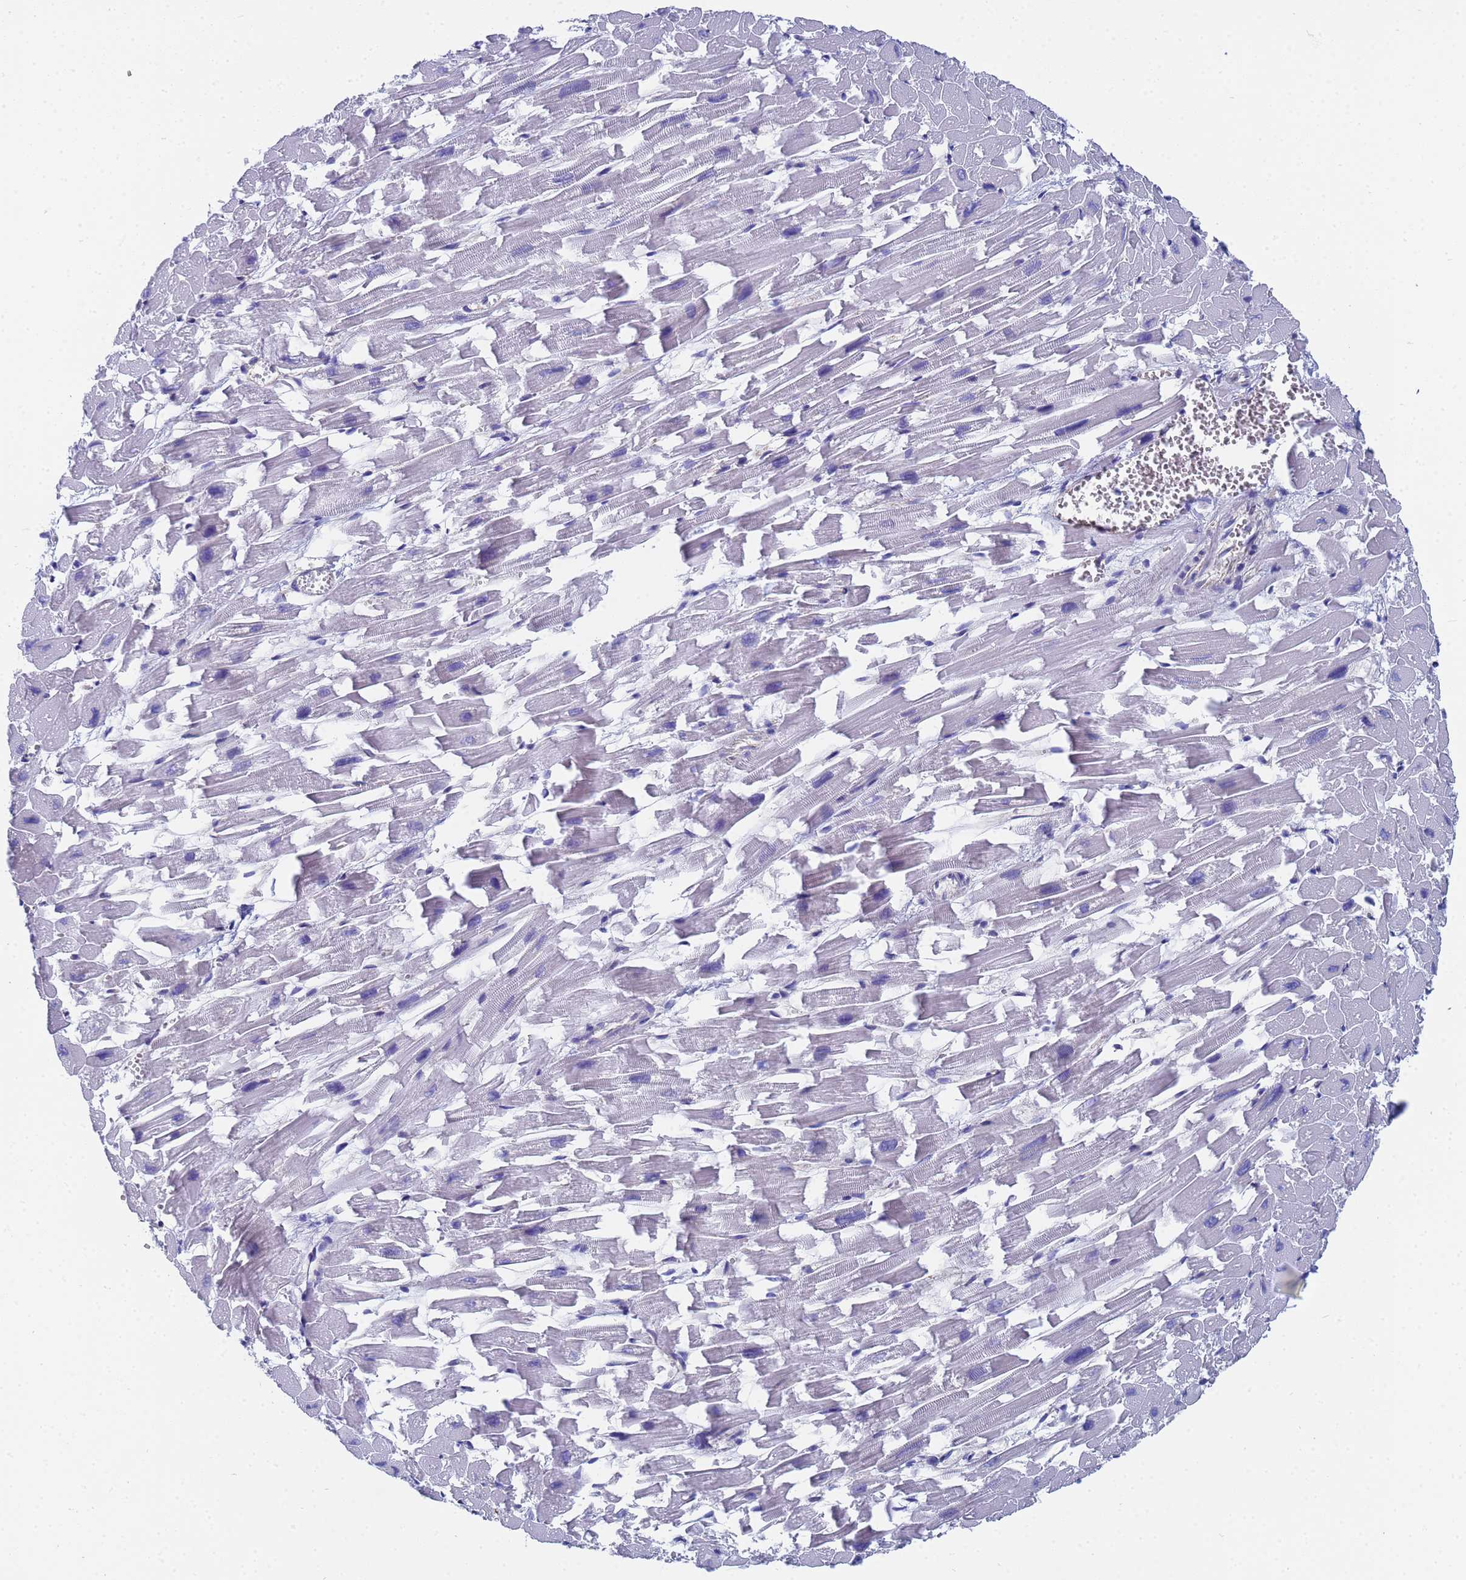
{"staining": {"intensity": "negative", "quantity": "none", "location": "none"}, "tissue": "heart muscle", "cell_type": "Cardiomyocytes", "image_type": "normal", "snomed": [{"axis": "morphology", "description": "Normal tissue, NOS"}, {"axis": "topography", "description": "Heart"}], "caption": "This micrograph is of benign heart muscle stained with IHC to label a protein in brown with the nuclei are counter-stained blue. There is no positivity in cardiomyocytes.", "gene": "TM4SF4", "patient": {"sex": "female", "age": 64}}